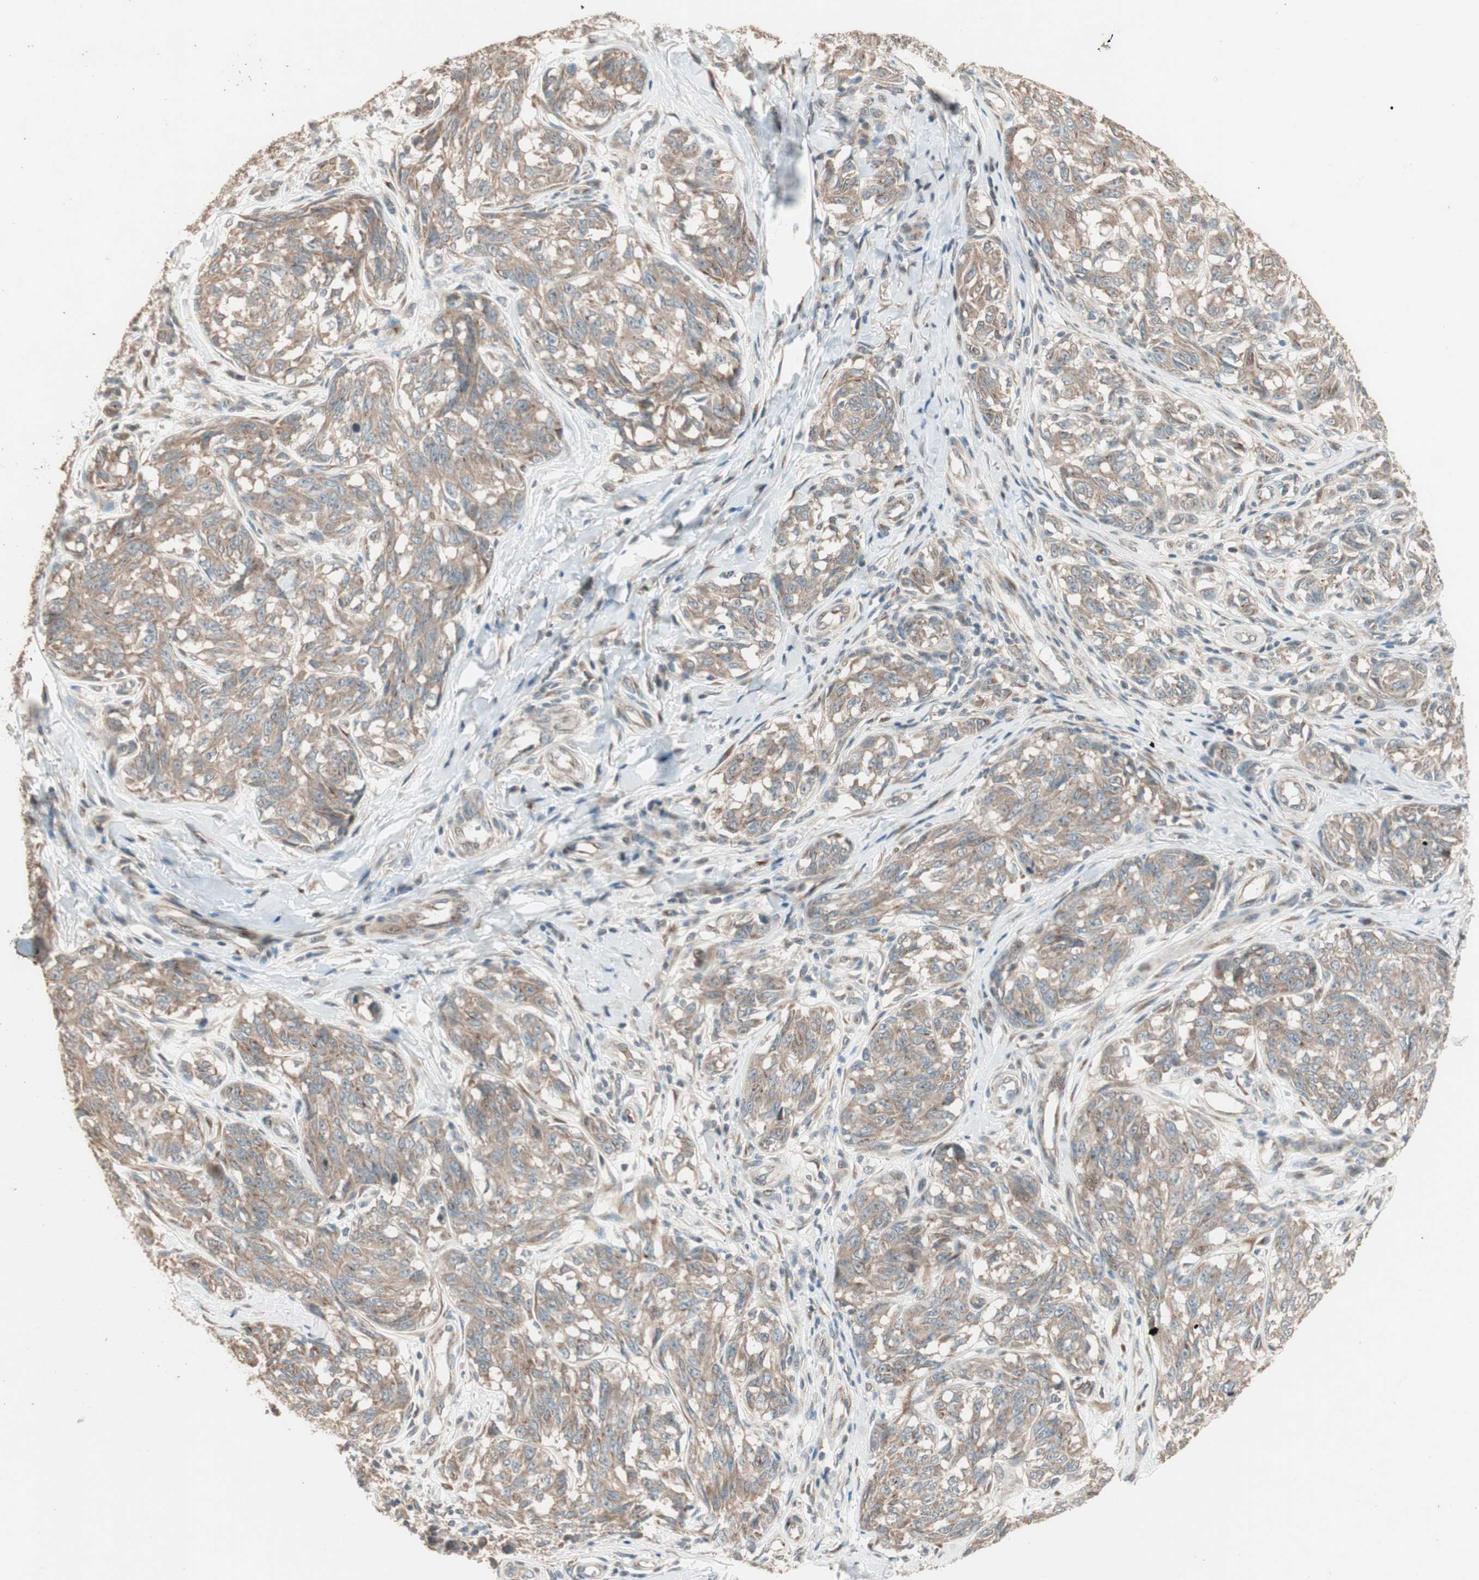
{"staining": {"intensity": "moderate", "quantity": ">75%", "location": "cytoplasmic/membranous"}, "tissue": "melanoma", "cell_type": "Tumor cells", "image_type": "cancer", "snomed": [{"axis": "morphology", "description": "Malignant melanoma, NOS"}, {"axis": "topography", "description": "Skin"}], "caption": "Moderate cytoplasmic/membranous protein staining is present in about >75% of tumor cells in malignant melanoma. The staining is performed using DAB brown chromogen to label protein expression. The nuclei are counter-stained blue using hematoxylin.", "gene": "RARRES1", "patient": {"sex": "female", "age": 64}}